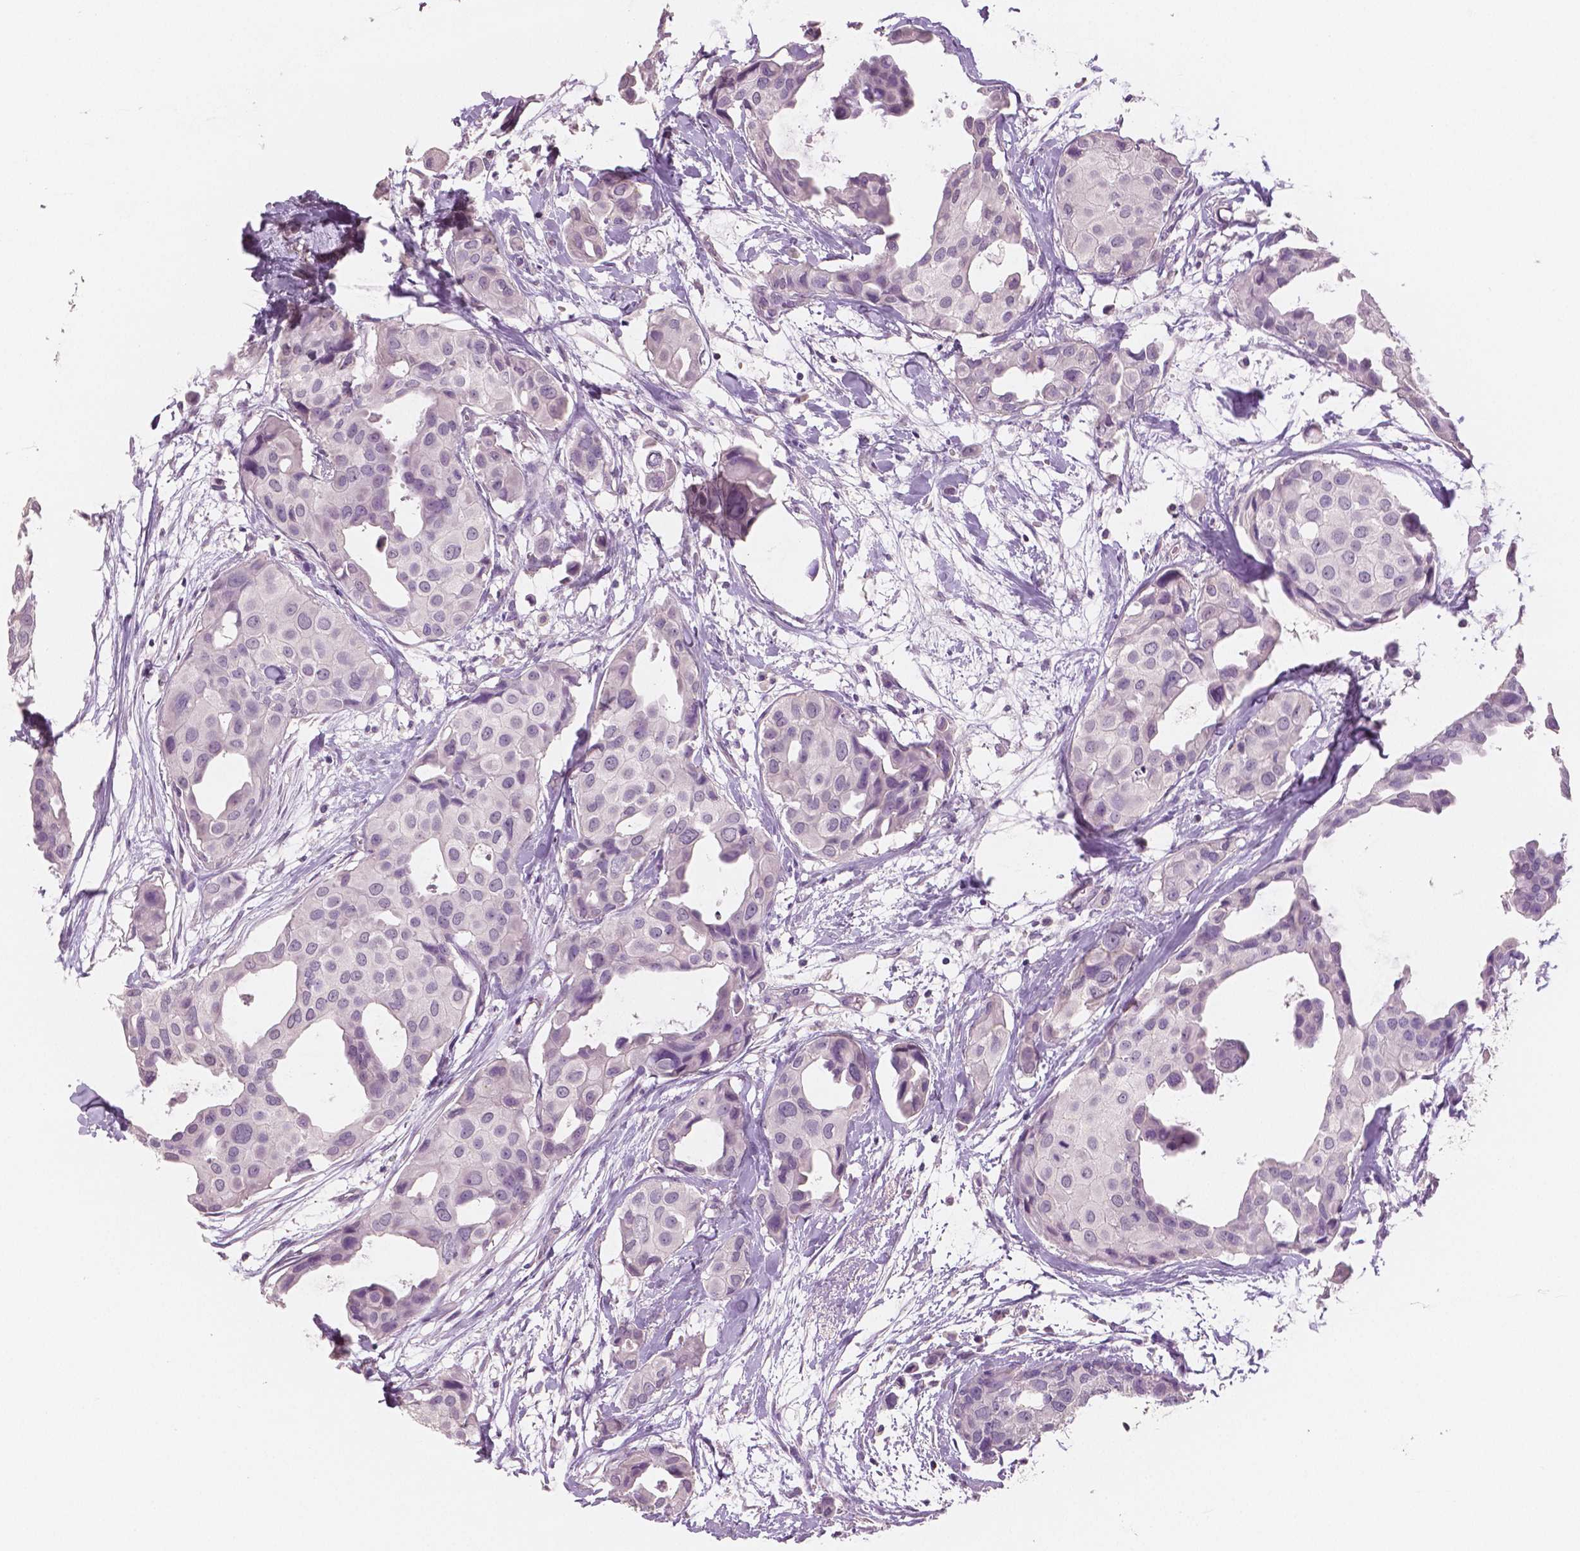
{"staining": {"intensity": "negative", "quantity": "none", "location": "none"}, "tissue": "breast cancer", "cell_type": "Tumor cells", "image_type": "cancer", "snomed": [{"axis": "morphology", "description": "Duct carcinoma"}, {"axis": "topography", "description": "Breast"}], "caption": "A high-resolution micrograph shows IHC staining of breast cancer (intraductal carcinoma), which displays no significant positivity in tumor cells.", "gene": "NECAB2", "patient": {"sex": "female", "age": 38}}